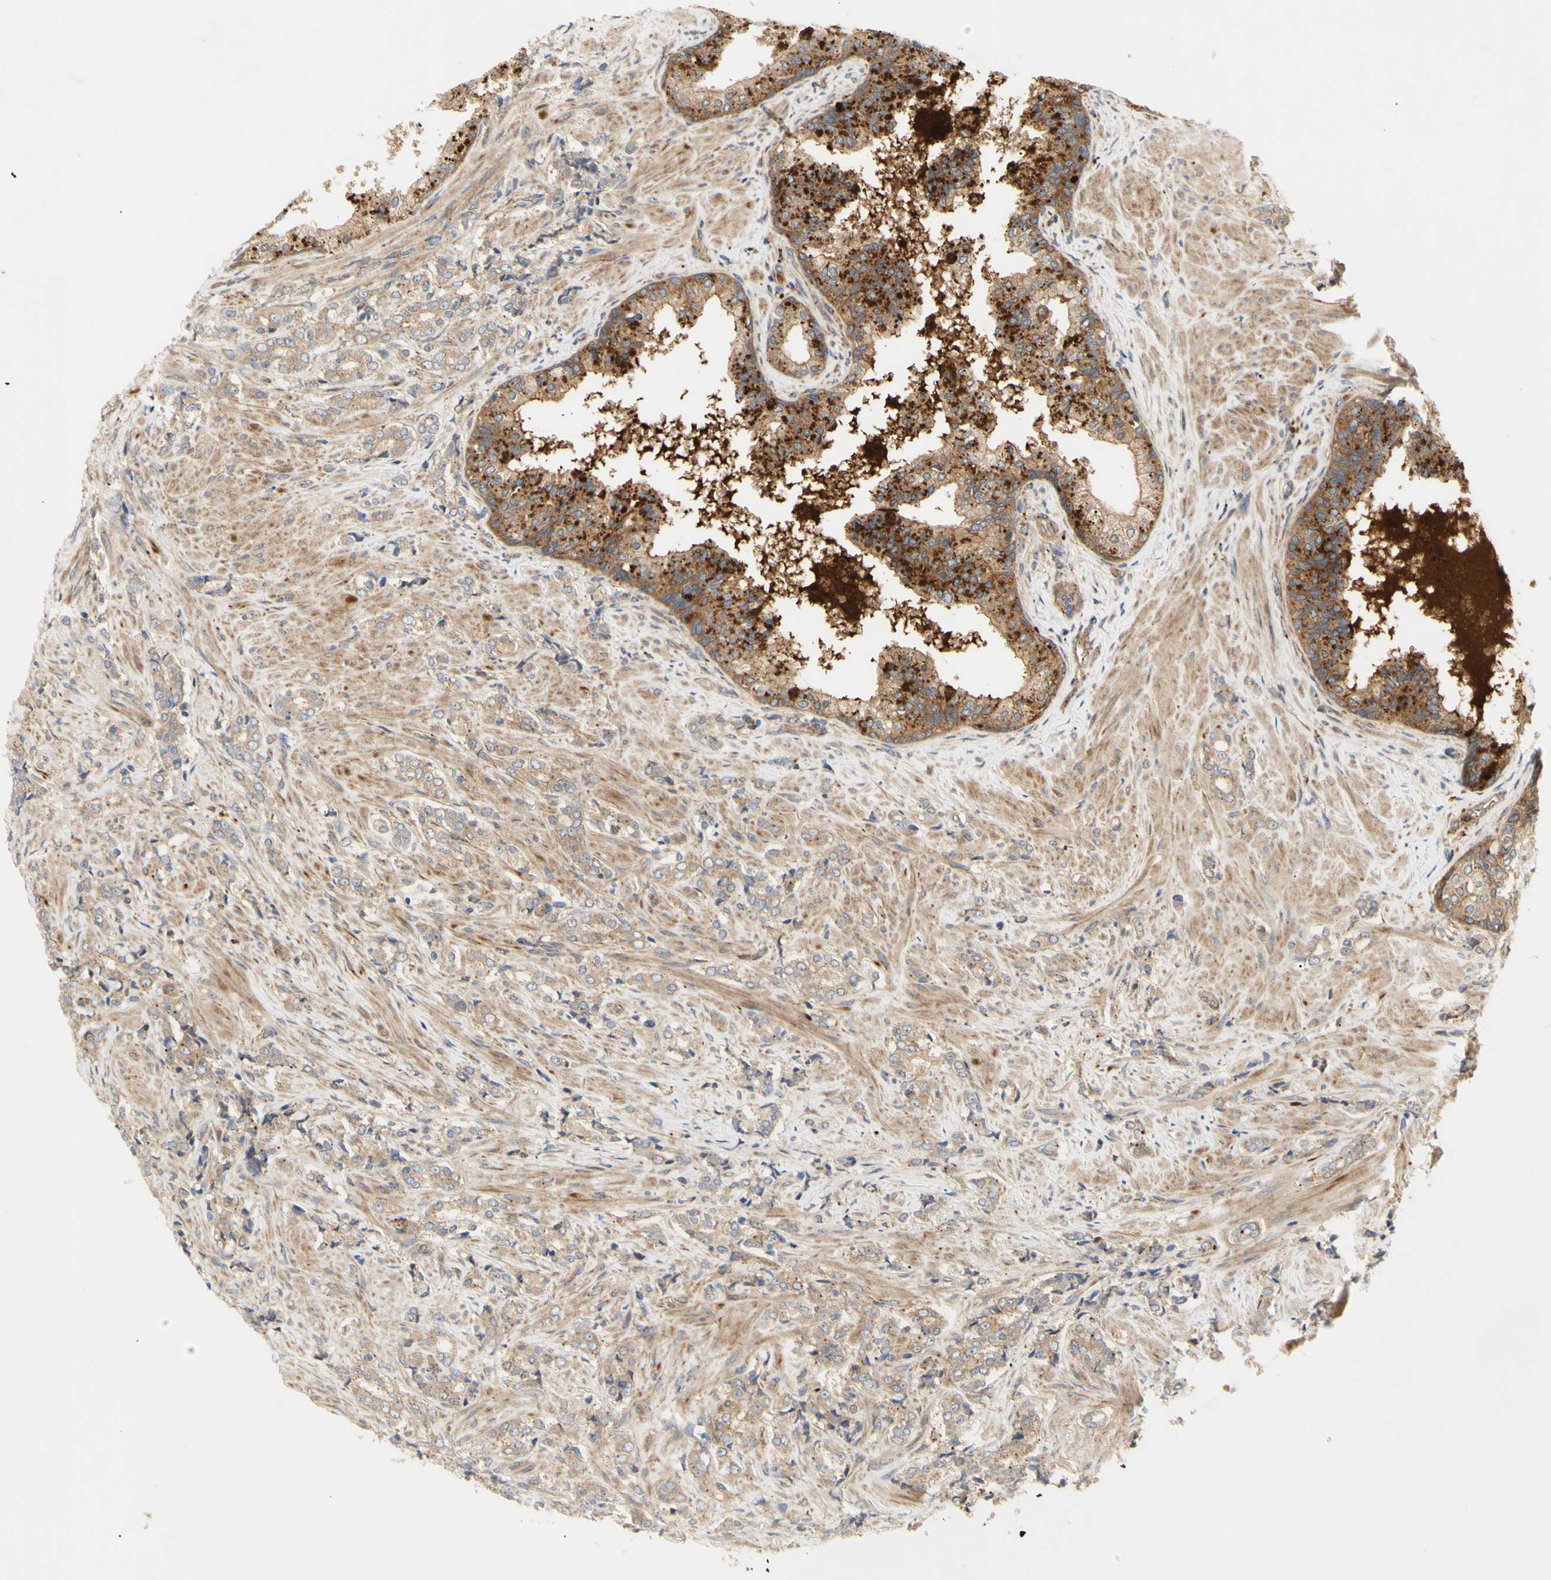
{"staining": {"intensity": "moderate", "quantity": ">75%", "location": "cytoplasmic/membranous"}, "tissue": "prostate cancer", "cell_type": "Tumor cells", "image_type": "cancer", "snomed": [{"axis": "morphology", "description": "Adenocarcinoma, Low grade"}, {"axis": "topography", "description": "Prostate"}], "caption": "A histopathology image of human prostate cancer (adenocarcinoma (low-grade)) stained for a protein reveals moderate cytoplasmic/membranous brown staining in tumor cells. (IHC, brightfield microscopy, high magnification).", "gene": "TUBG2", "patient": {"sex": "male", "age": 60}}